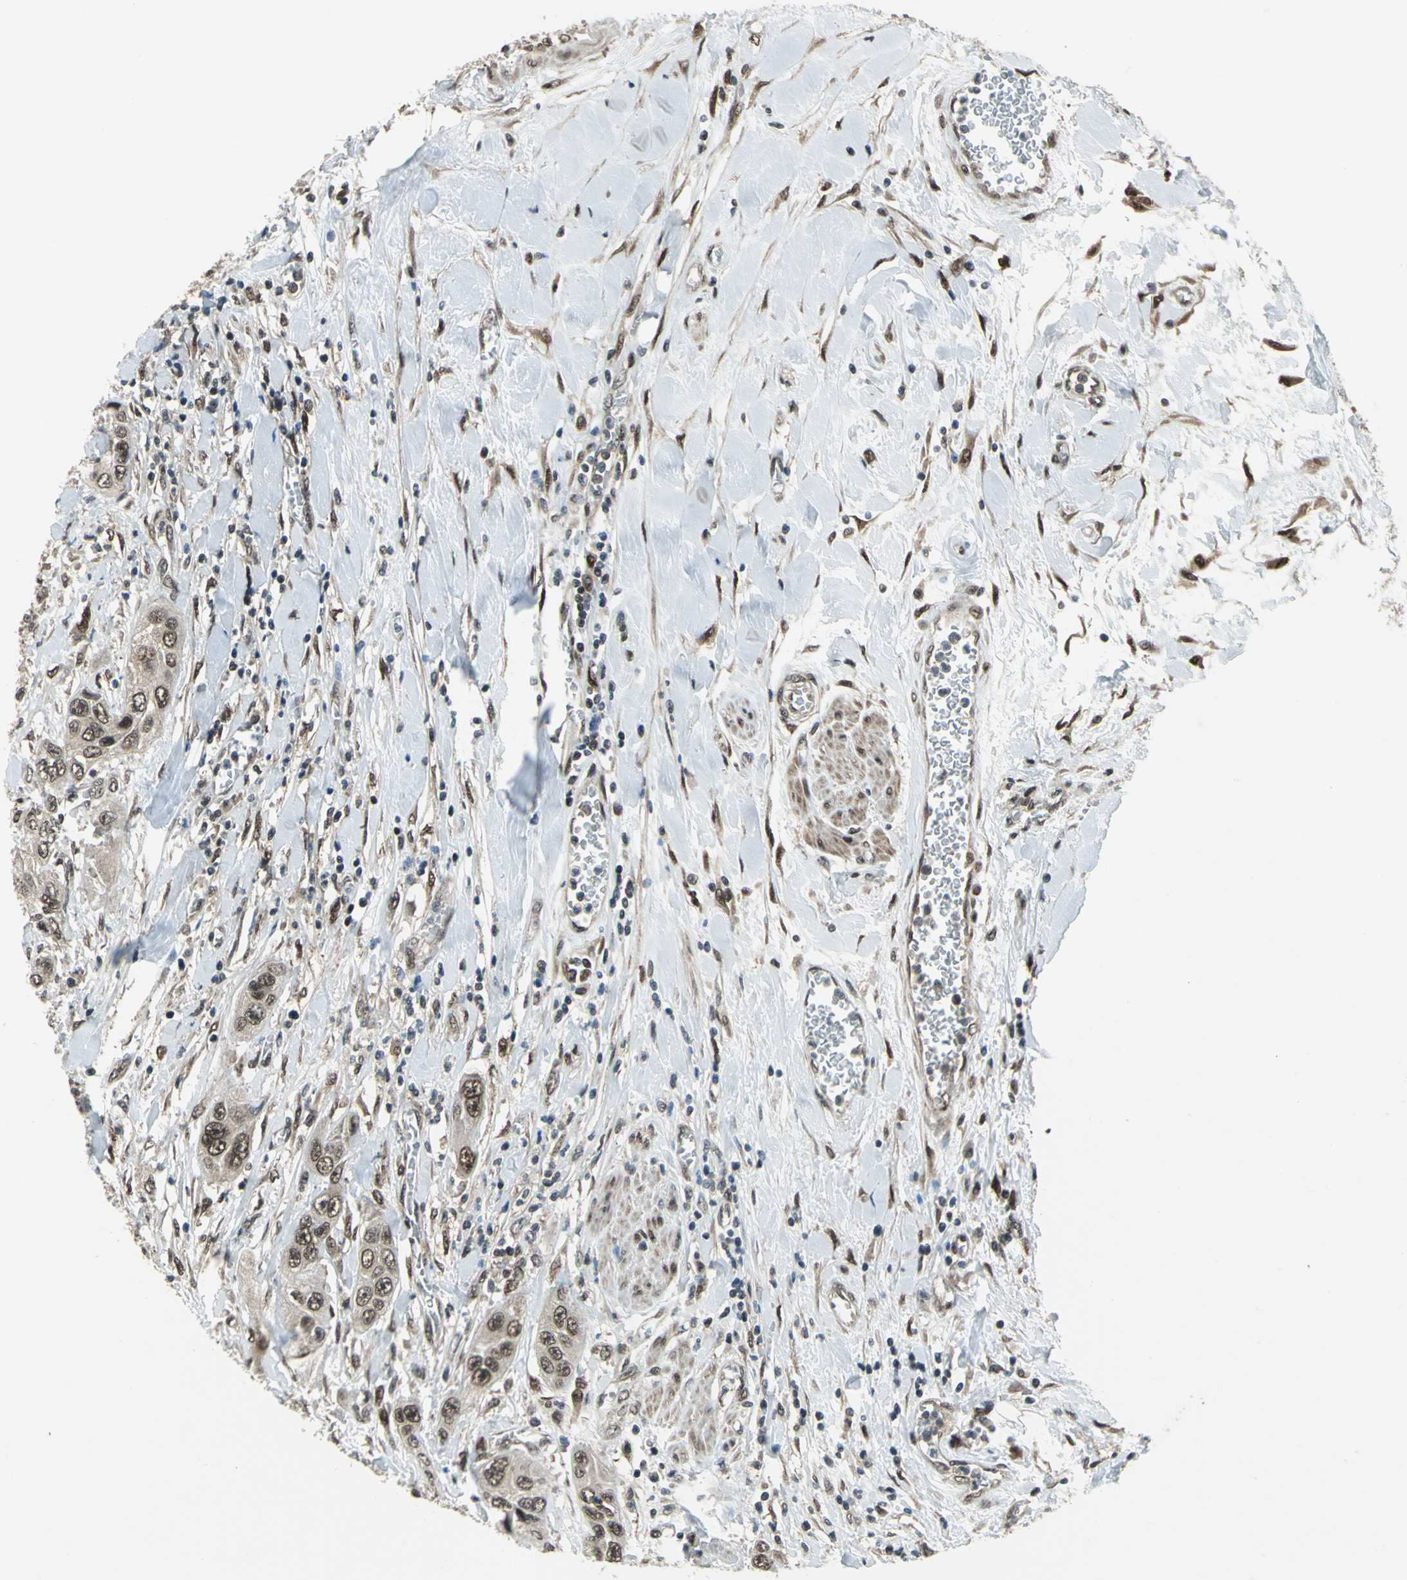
{"staining": {"intensity": "weak", "quantity": "25%-75%", "location": "cytoplasmic/membranous,nuclear"}, "tissue": "pancreatic cancer", "cell_type": "Tumor cells", "image_type": "cancer", "snomed": [{"axis": "morphology", "description": "Adenocarcinoma, NOS"}, {"axis": "topography", "description": "Pancreas"}], "caption": "Immunohistochemistry histopathology image of pancreatic cancer stained for a protein (brown), which exhibits low levels of weak cytoplasmic/membranous and nuclear staining in about 25%-75% of tumor cells.", "gene": "COPS5", "patient": {"sex": "female", "age": 70}}